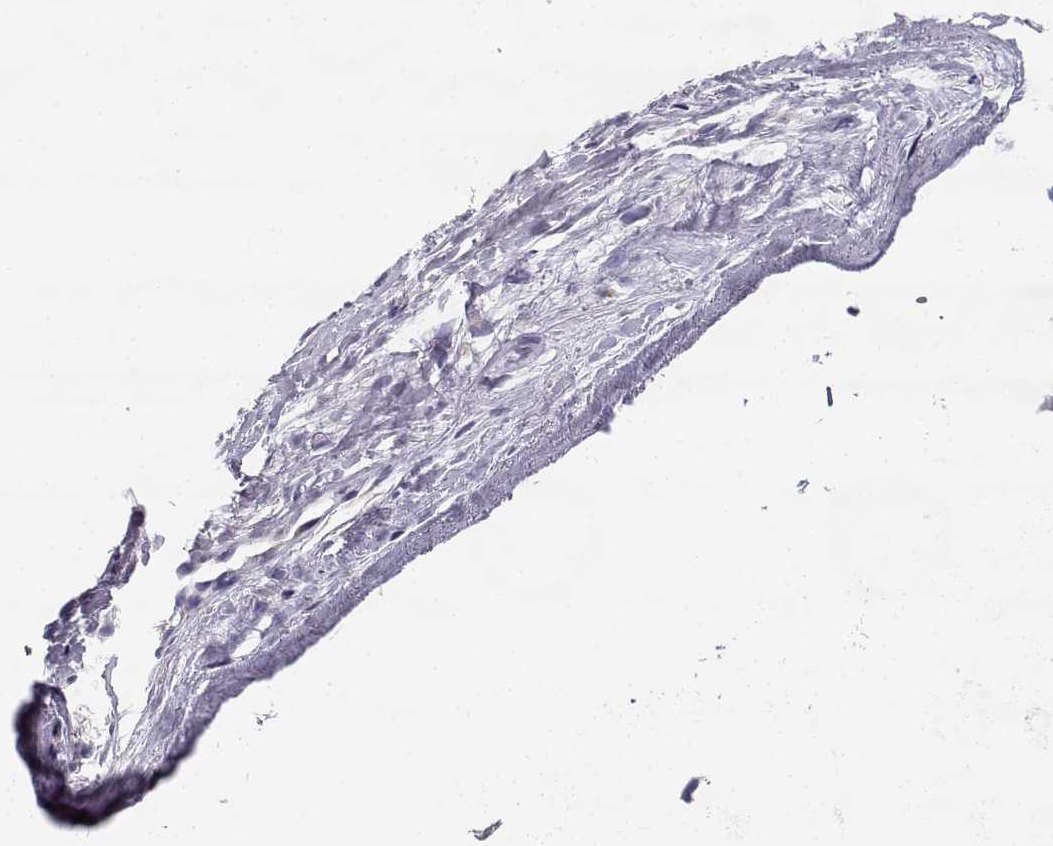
{"staining": {"intensity": "negative", "quantity": "none", "location": "none"}, "tissue": "soft tissue", "cell_type": "Fibroblasts", "image_type": "normal", "snomed": [{"axis": "morphology", "description": "Normal tissue, NOS"}, {"axis": "topography", "description": "Cartilage tissue"}], "caption": "This histopathology image is of normal soft tissue stained with IHC to label a protein in brown with the nuclei are counter-stained blue. There is no expression in fibroblasts.", "gene": "CREB3L3", "patient": {"sex": "male", "age": 62}}